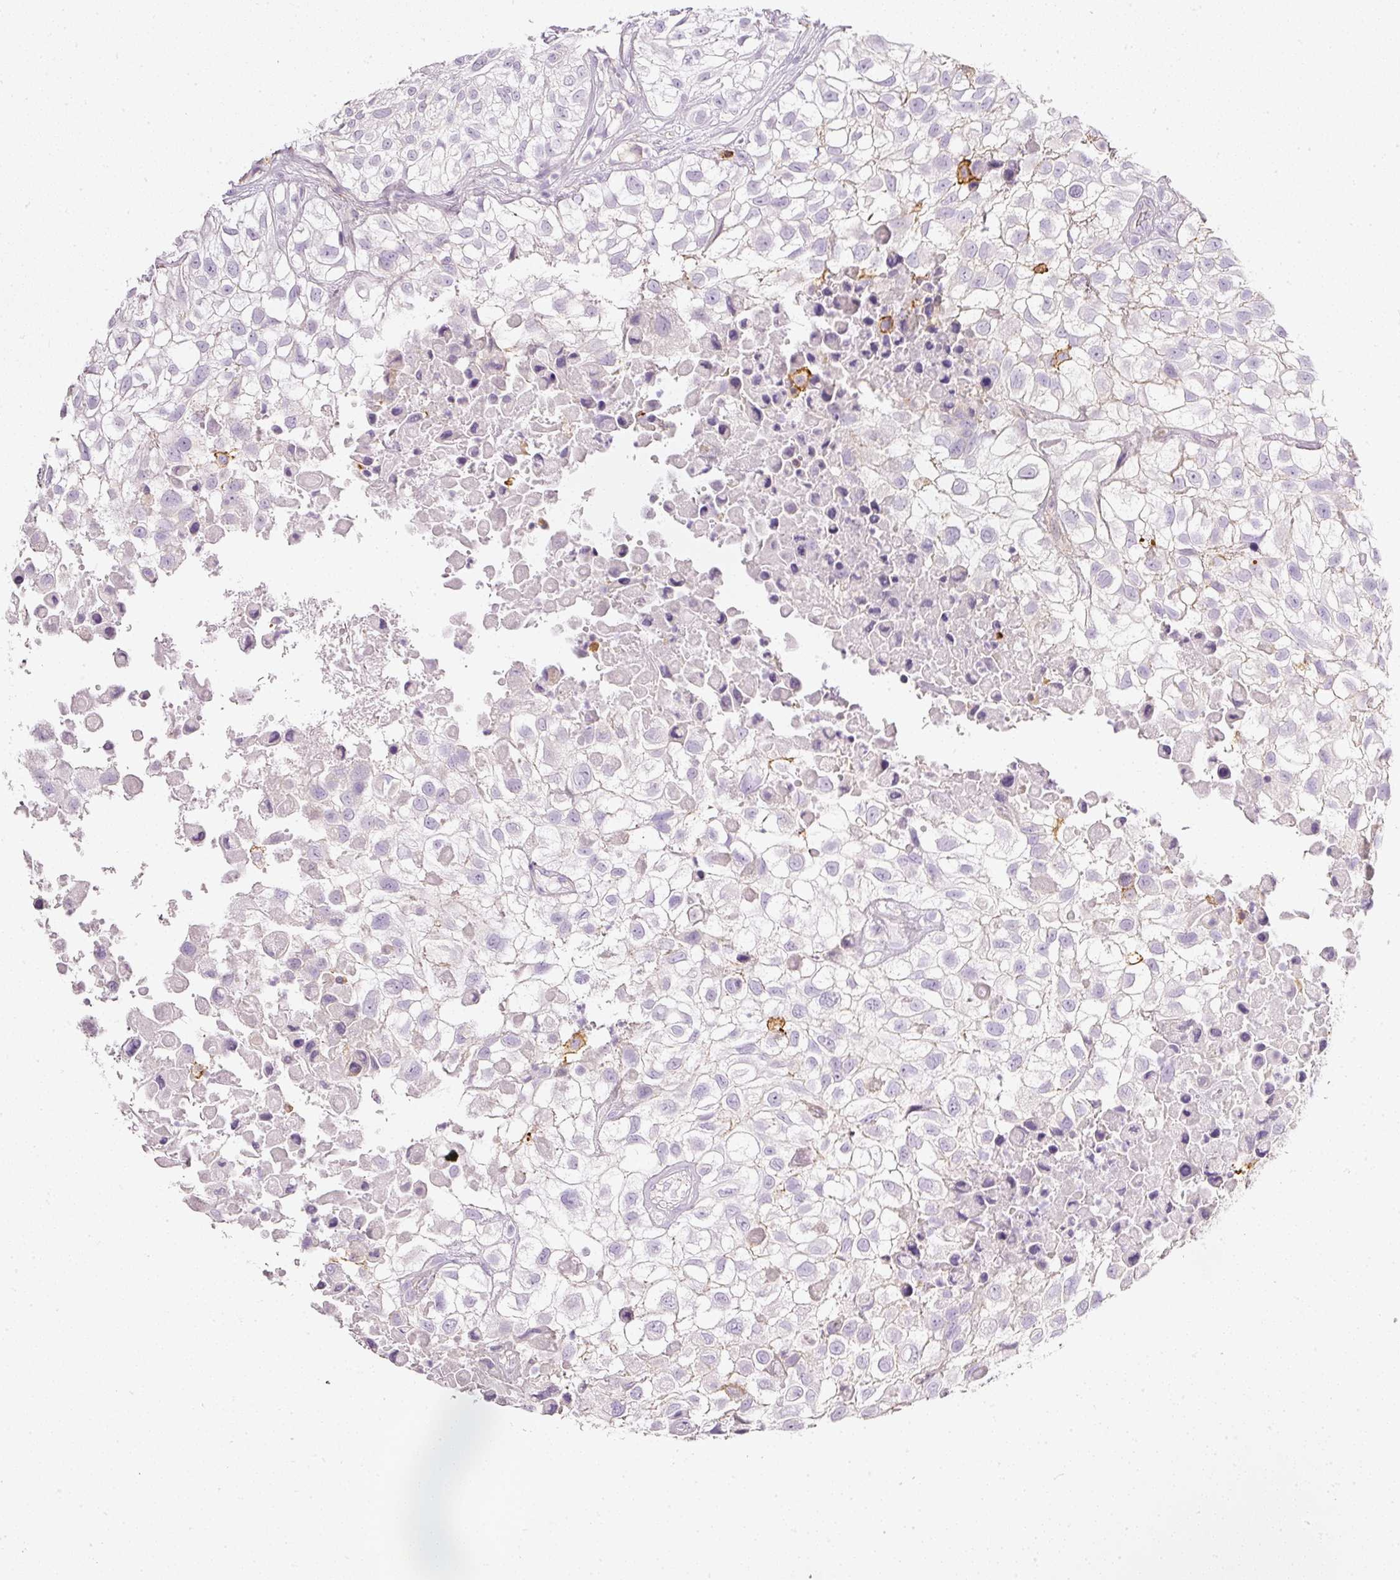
{"staining": {"intensity": "negative", "quantity": "none", "location": "none"}, "tissue": "urothelial cancer", "cell_type": "Tumor cells", "image_type": "cancer", "snomed": [{"axis": "morphology", "description": "Urothelial carcinoma, High grade"}, {"axis": "topography", "description": "Urinary bladder"}], "caption": "Immunohistochemistry (IHC) histopathology image of neoplastic tissue: urothelial cancer stained with DAB reveals no significant protein positivity in tumor cells.", "gene": "EVL", "patient": {"sex": "male", "age": 56}}